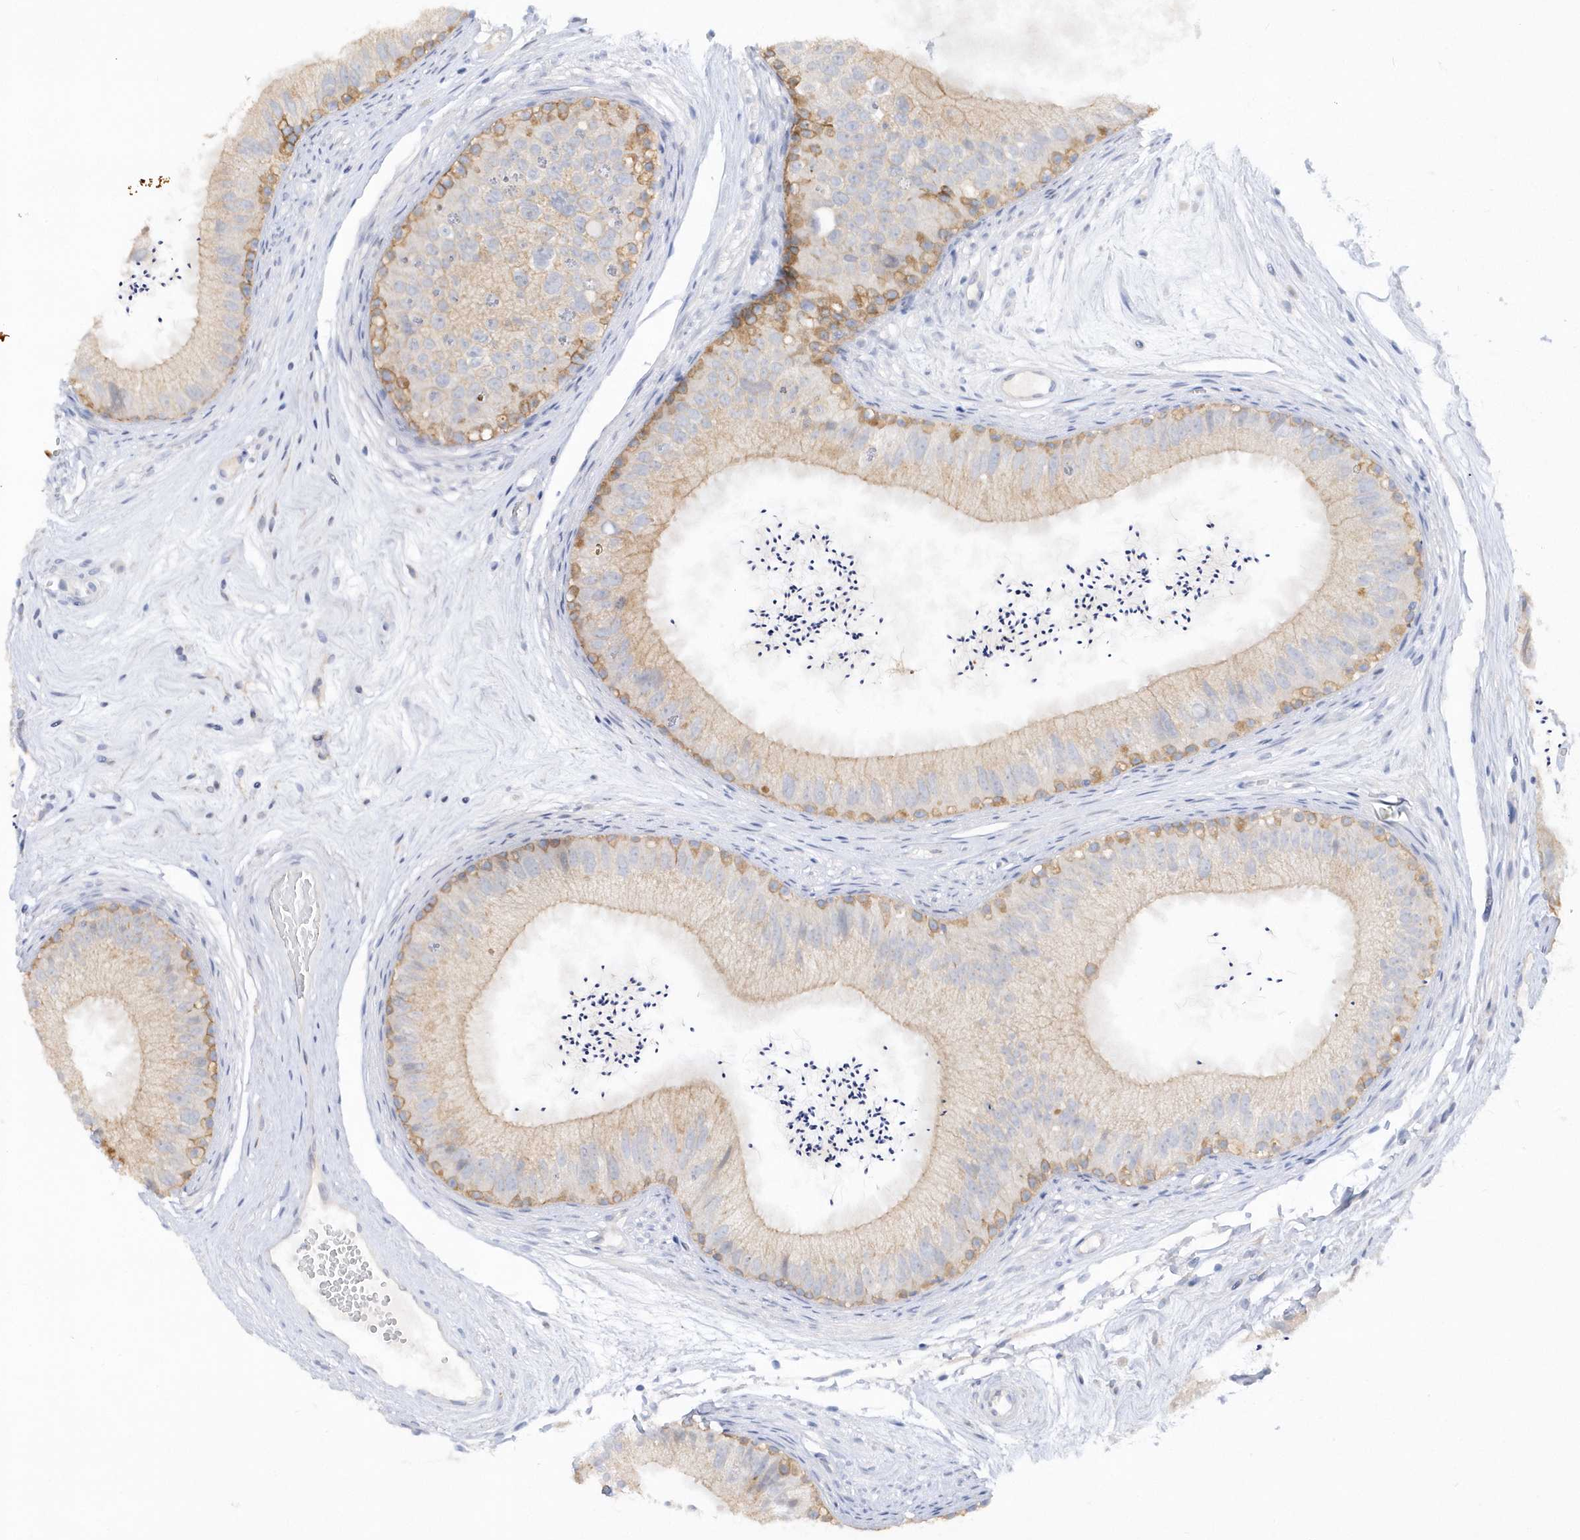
{"staining": {"intensity": "moderate", "quantity": "25%-75%", "location": "cytoplasmic/membranous"}, "tissue": "epididymis", "cell_type": "Glandular cells", "image_type": "normal", "snomed": [{"axis": "morphology", "description": "Normal tissue, NOS"}, {"axis": "topography", "description": "Epididymis"}], "caption": "IHC (DAB (3,3'-diaminobenzidine)) staining of unremarkable human epididymis demonstrates moderate cytoplasmic/membranous protein positivity in approximately 25%-75% of glandular cells.", "gene": "RPEL1", "patient": {"sex": "male", "age": 77}}